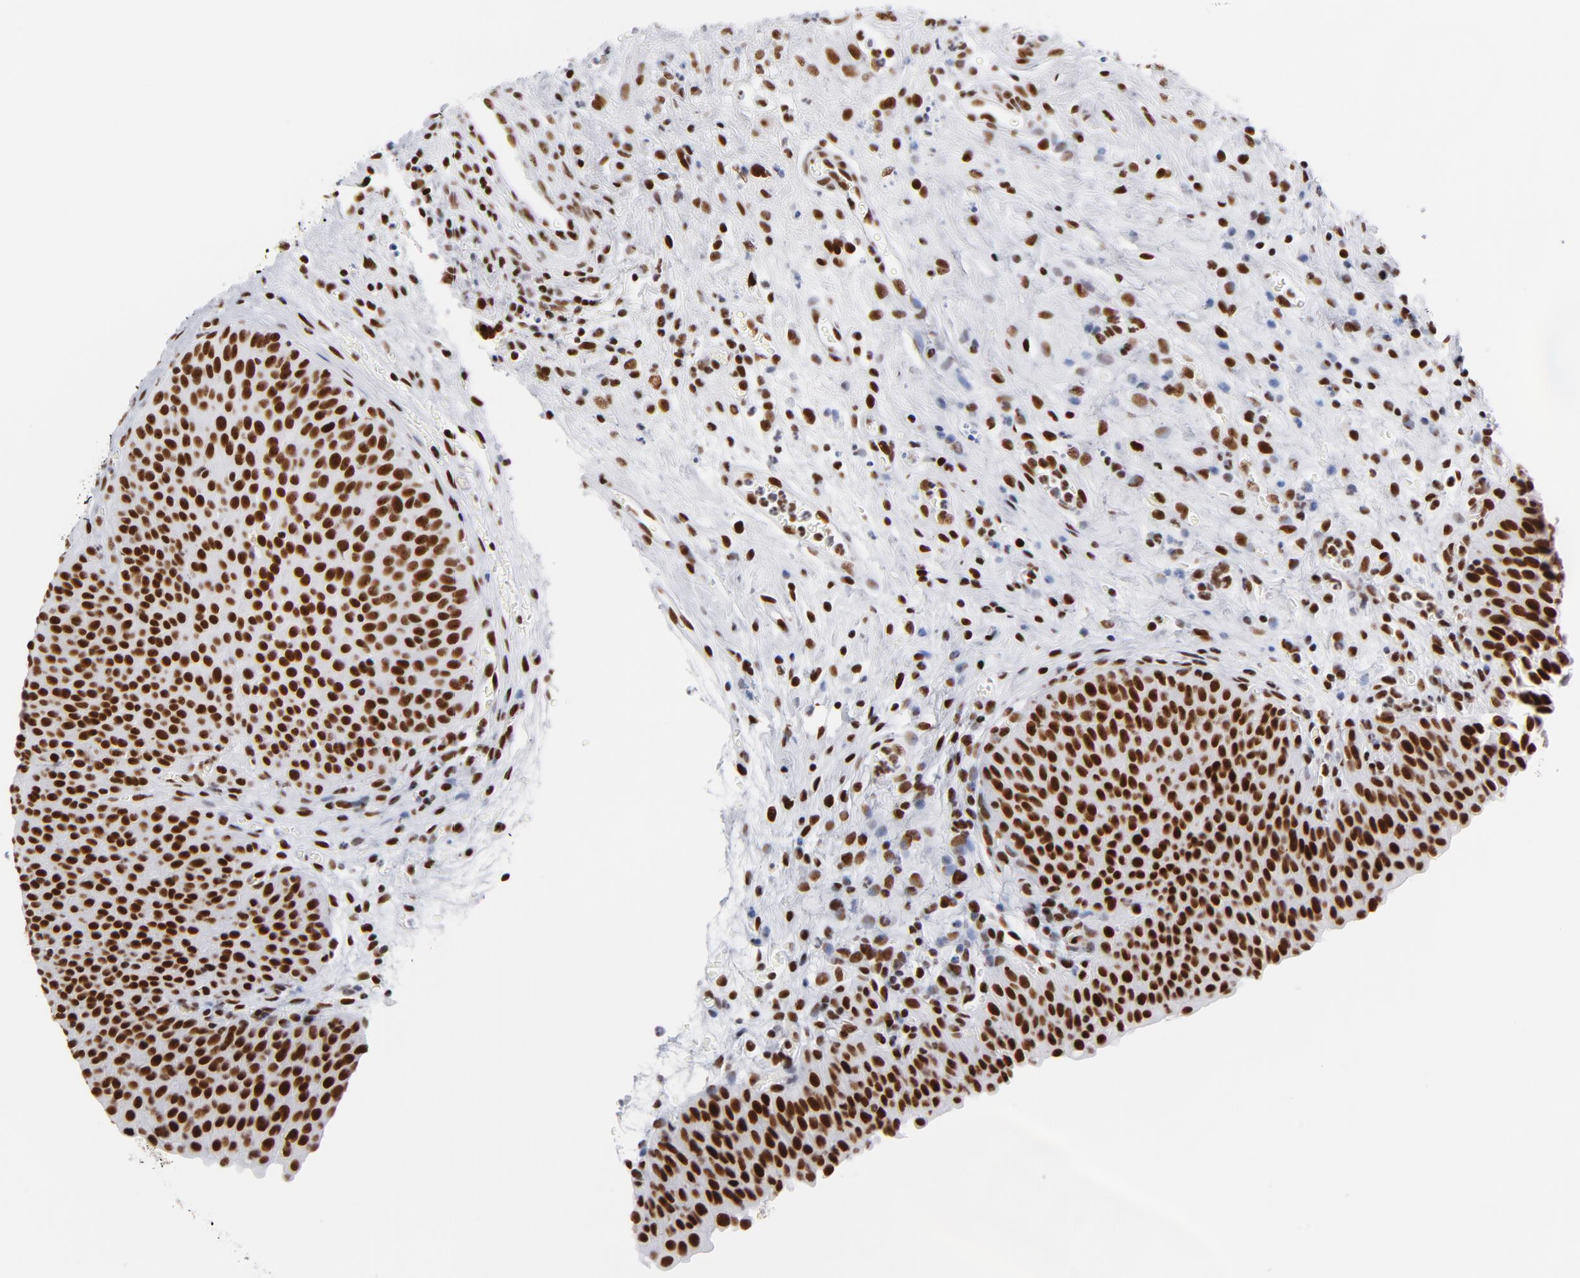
{"staining": {"intensity": "strong", "quantity": ">75%", "location": "nuclear"}, "tissue": "urinary bladder", "cell_type": "Urothelial cells", "image_type": "normal", "snomed": [{"axis": "morphology", "description": "Normal tissue, NOS"}, {"axis": "morphology", "description": "Dysplasia, NOS"}, {"axis": "topography", "description": "Urinary bladder"}], "caption": "Human urinary bladder stained for a protein (brown) displays strong nuclear positive positivity in about >75% of urothelial cells.", "gene": "XRCC5", "patient": {"sex": "male", "age": 35}}